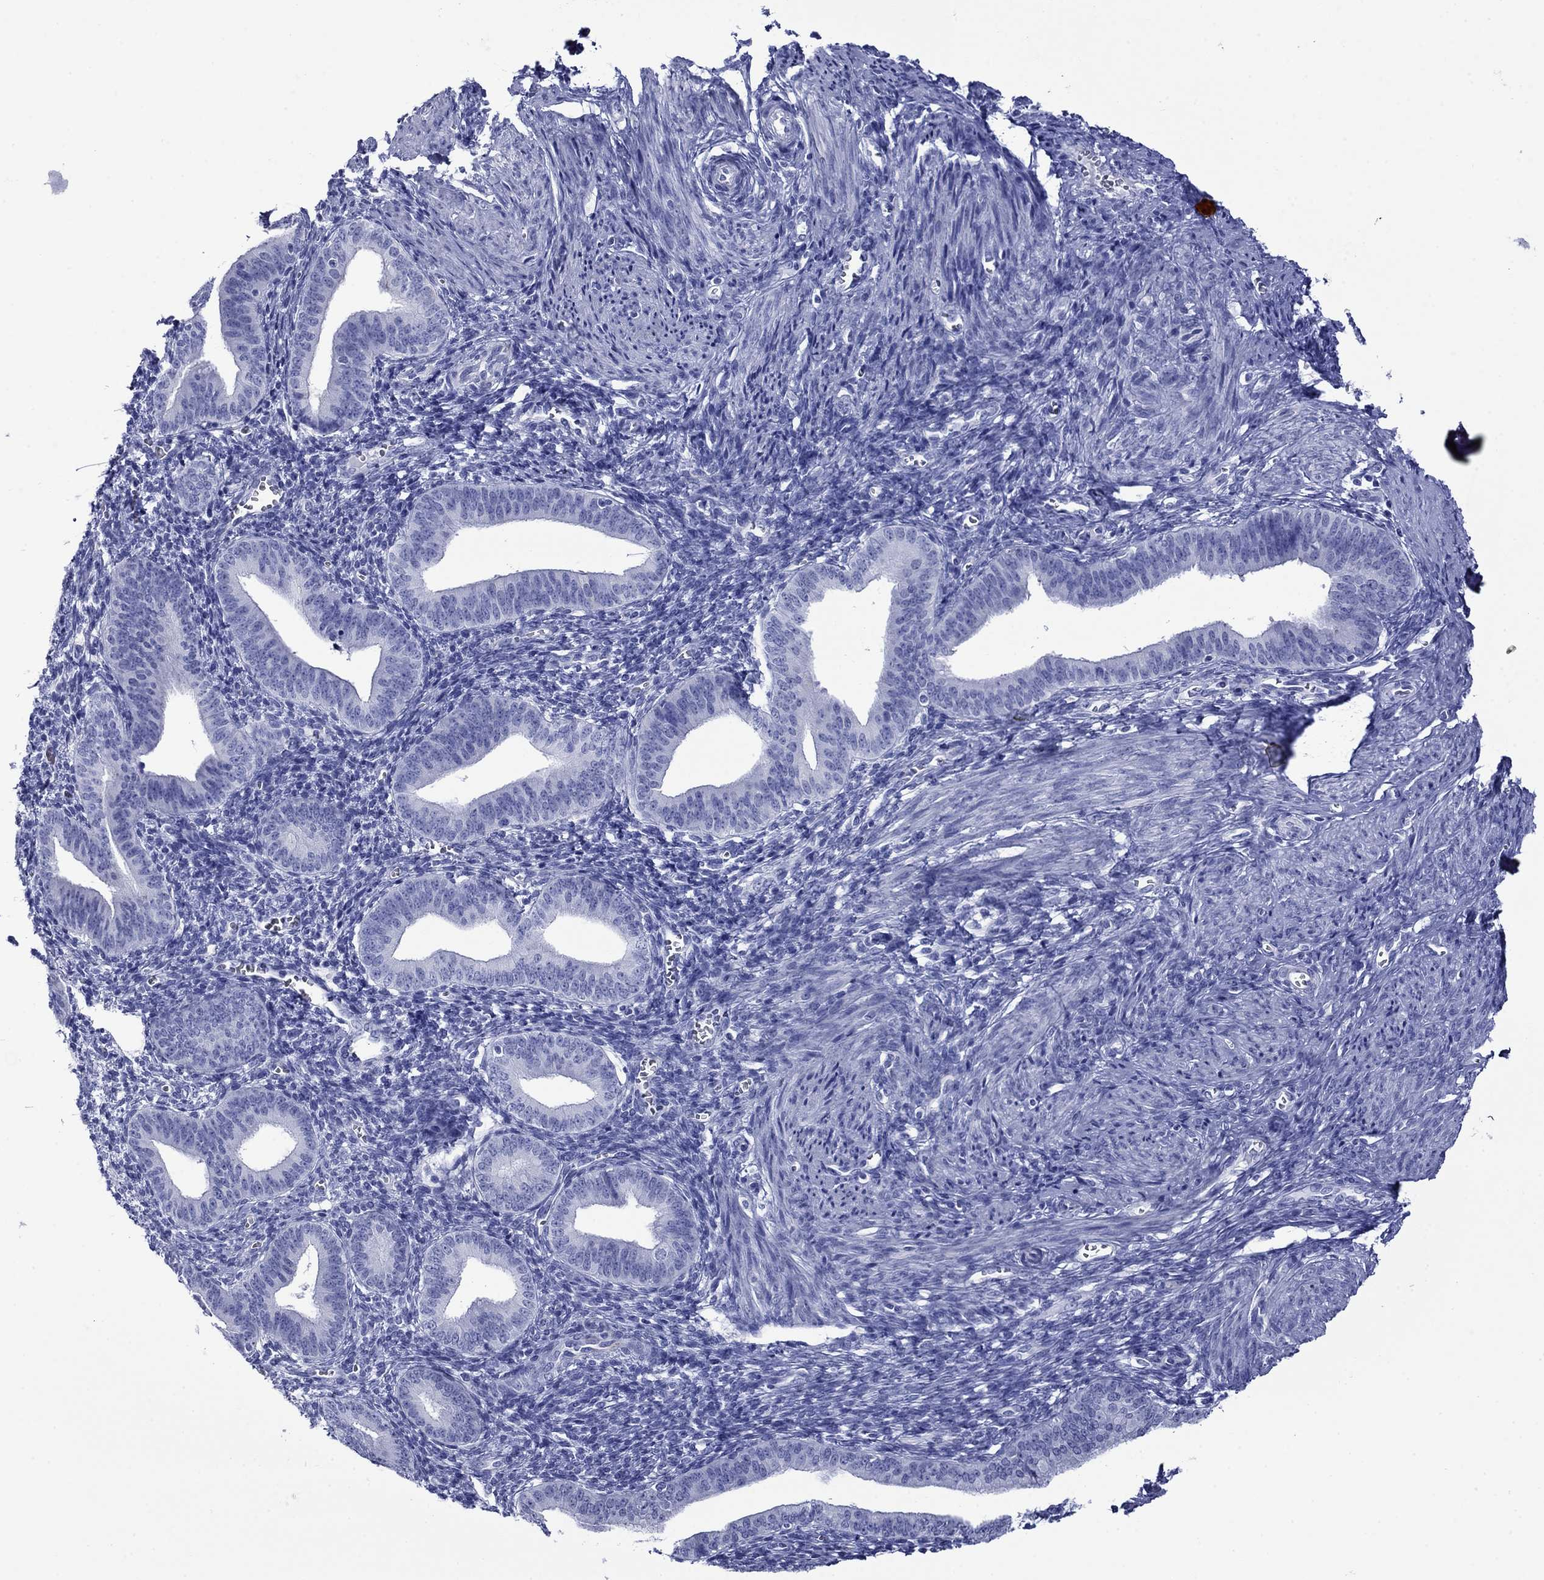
{"staining": {"intensity": "negative", "quantity": "none", "location": "none"}, "tissue": "endometrium", "cell_type": "Cells in endometrial stroma", "image_type": "normal", "snomed": [{"axis": "morphology", "description": "Normal tissue, NOS"}, {"axis": "topography", "description": "Endometrium"}], "caption": "IHC micrograph of unremarkable endometrium: endometrium stained with DAB (3,3'-diaminobenzidine) exhibits no significant protein expression in cells in endometrial stroma. Brightfield microscopy of IHC stained with DAB (brown) and hematoxylin (blue), captured at high magnification.", "gene": "ROM1", "patient": {"sex": "female", "age": 42}}